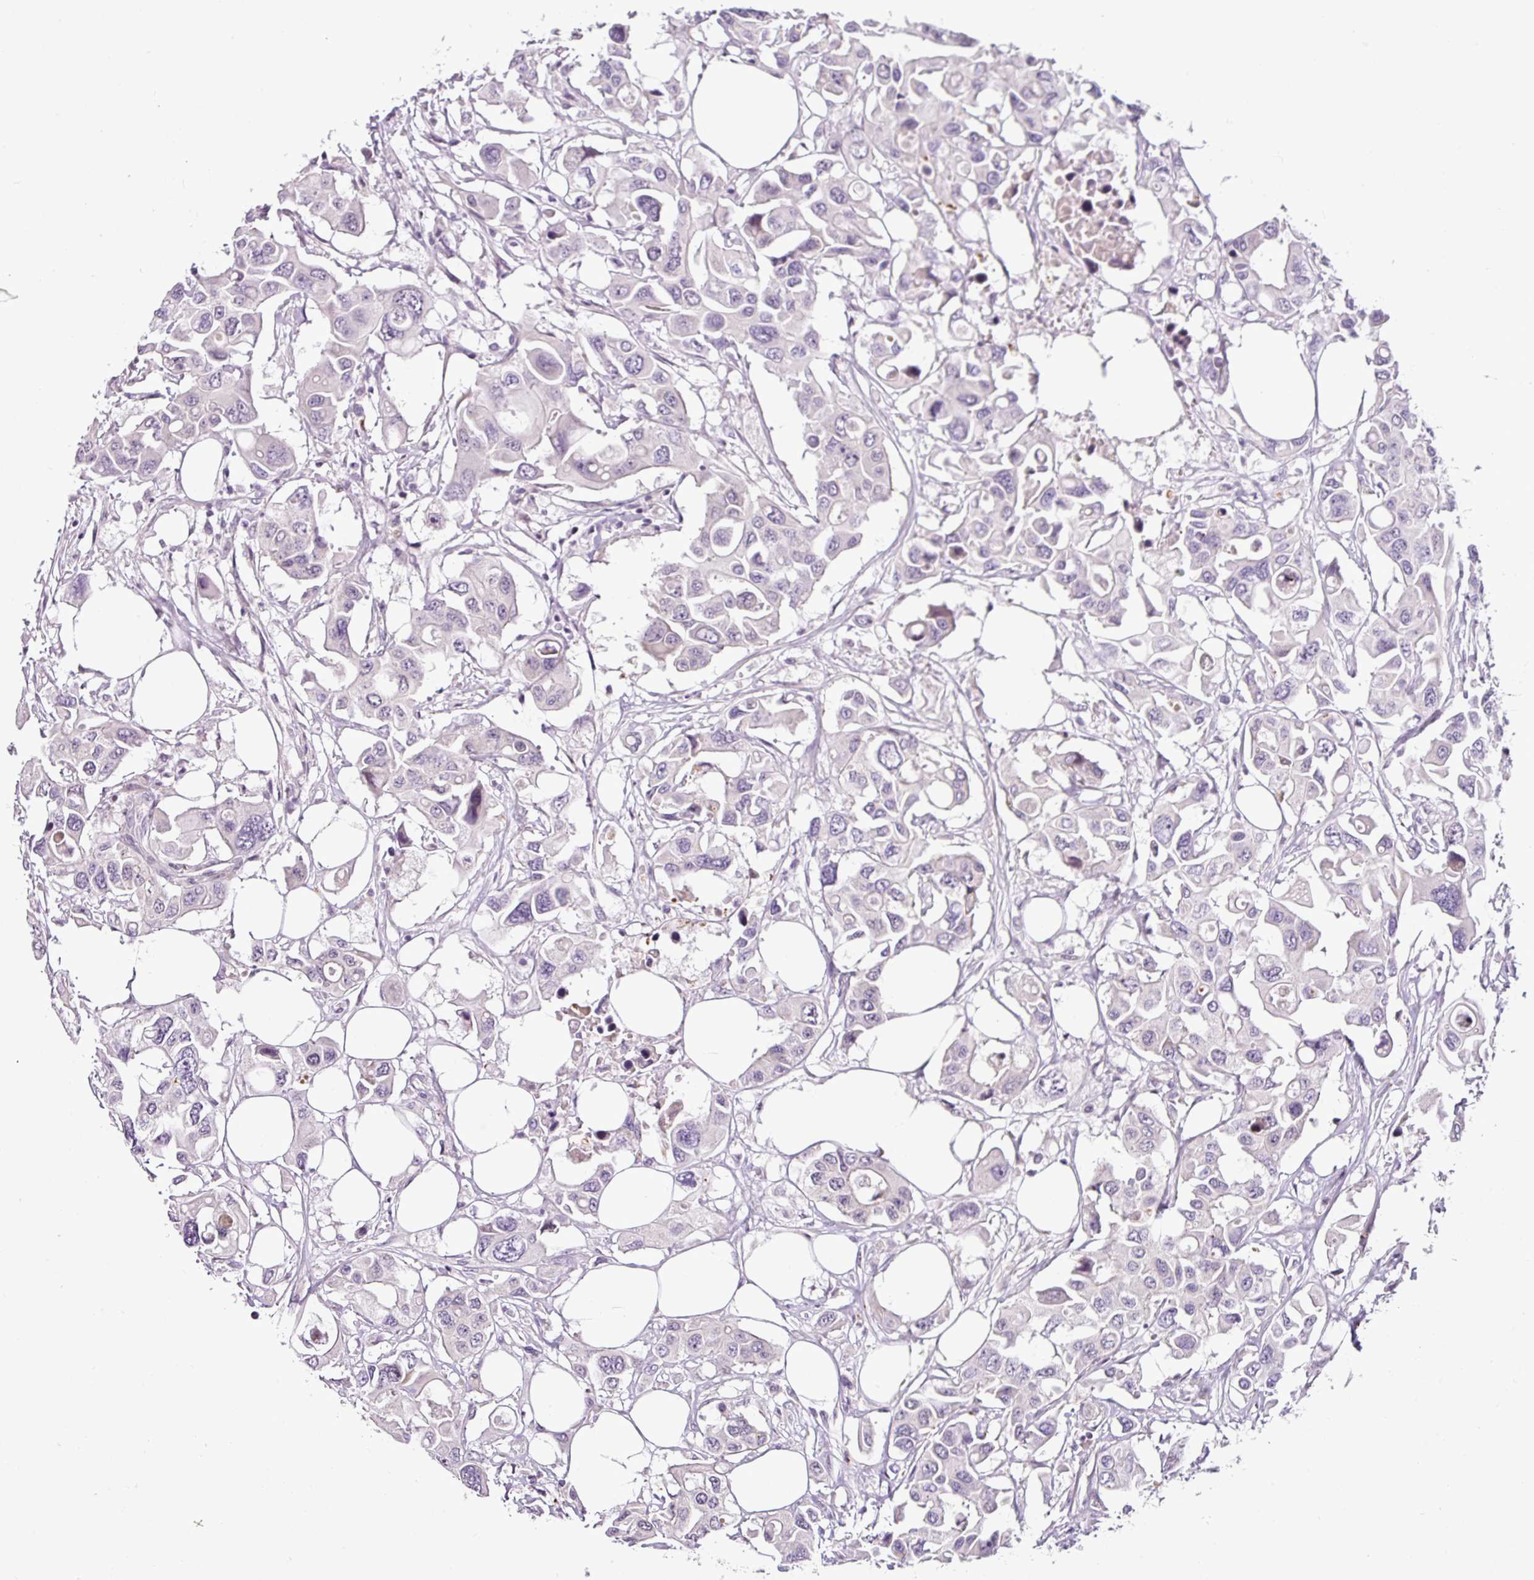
{"staining": {"intensity": "negative", "quantity": "none", "location": "none"}, "tissue": "colorectal cancer", "cell_type": "Tumor cells", "image_type": "cancer", "snomed": [{"axis": "morphology", "description": "Adenocarcinoma, NOS"}, {"axis": "topography", "description": "Colon"}], "caption": "Colorectal cancer (adenocarcinoma) was stained to show a protein in brown. There is no significant expression in tumor cells.", "gene": "TEX30", "patient": {"sex": "male", "age": 77}}